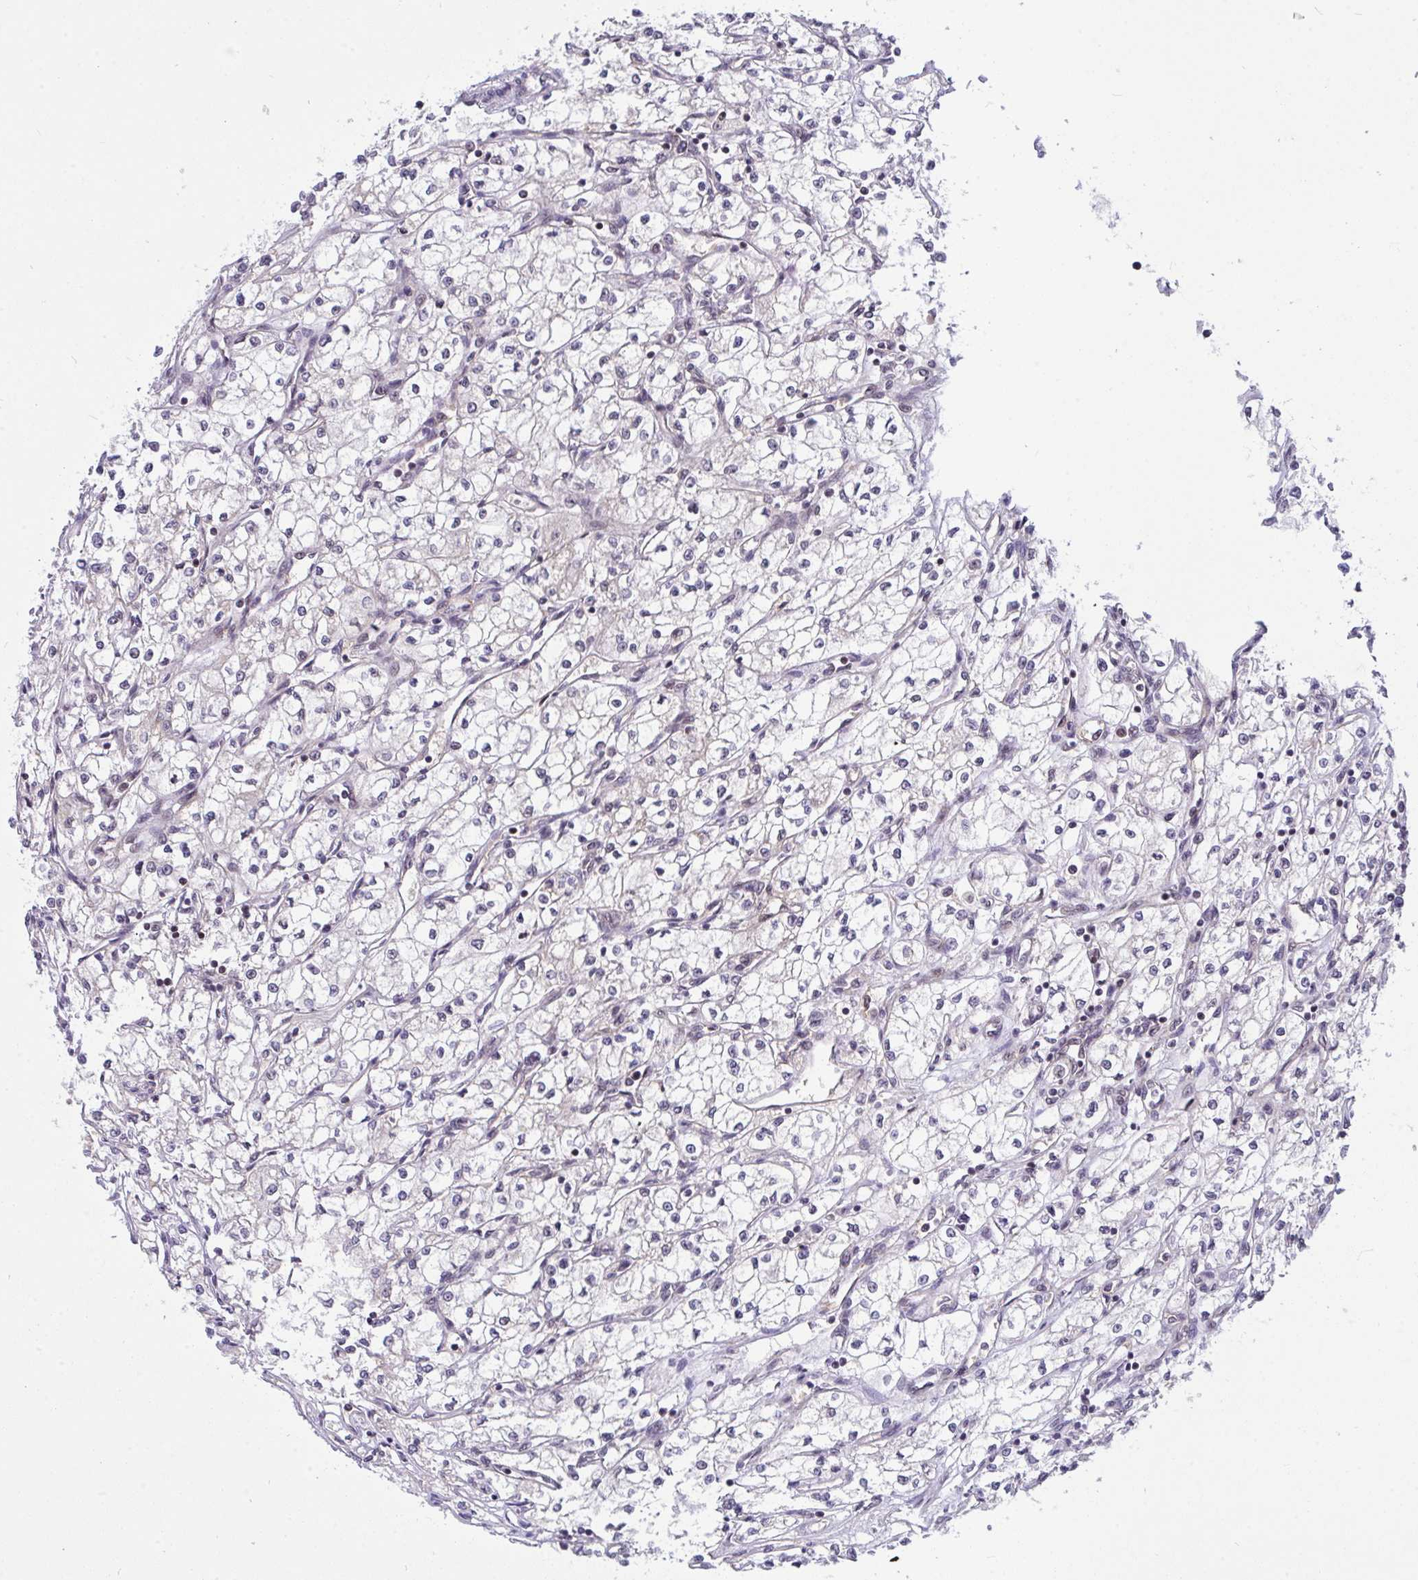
{"staining": {"intensity": "negative", "quantity": "none", "location": "none"}, "tissue": "renal cancer", "cell_type": "Tumor cells", "image_type": "cancer", "snomed": [{"axis": "morphology", "description": "Adenocarcinoma, NOS"}, {"axis": "topography", "description": "Kidney"}], "caption": "Adenocarcinoma (renal) was stained to show a protein in brown. There is no significant positivity in tumor cells. (Immunohistochemistry, brightfield microscopy, high magnification).", "gene": "PPP1CA", "patient": {"sex": "male", "age": 59}}